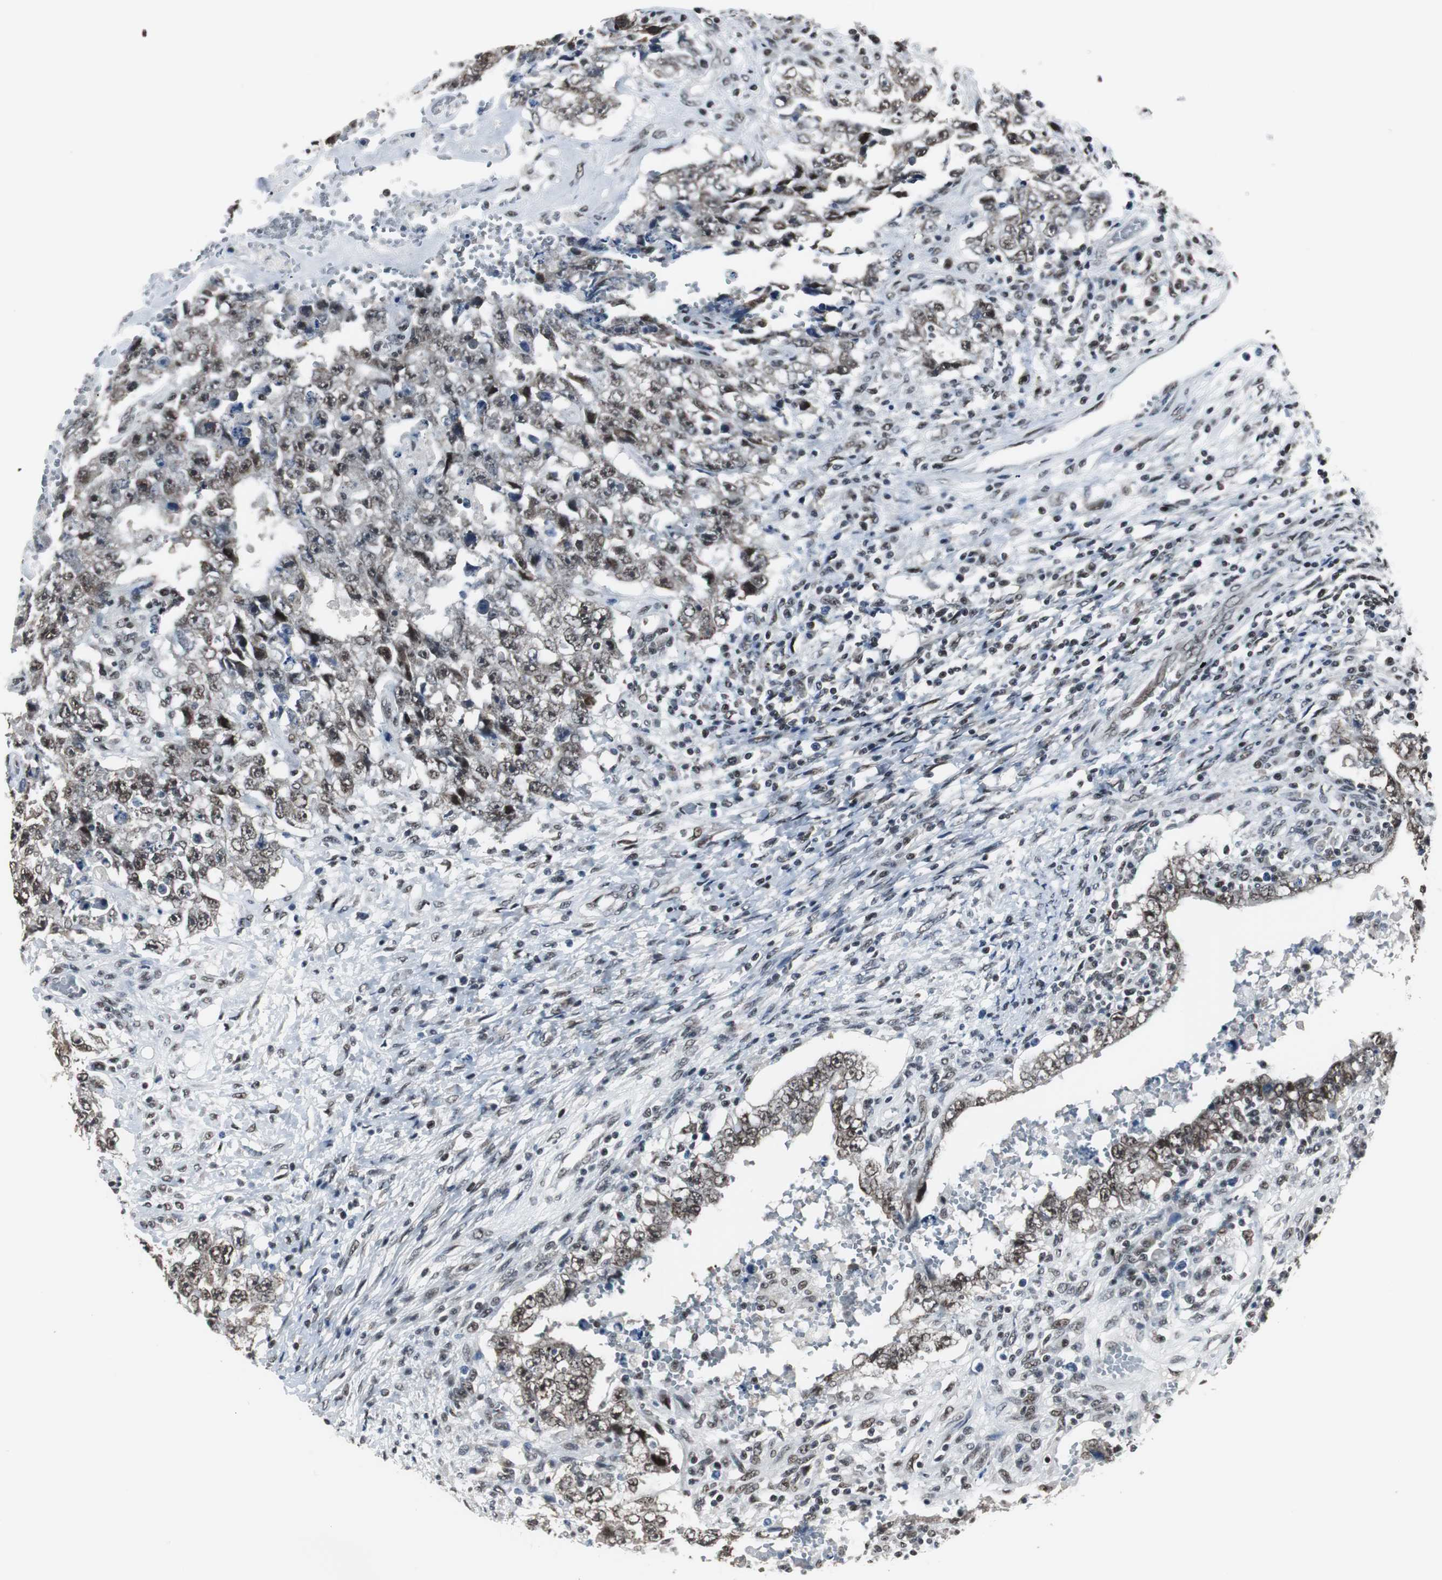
{"staining": {"intensity": "moderate", "quantity": ">75%", "location": "nuclear"}, "tissue": "testis cancer", "cell_type": "Tumor cells", "image_type": "cancer", "snomed": [{"axis": "morphology", "description": "Carcinoma, Embryonal, NOS"}, {"axis": "topography", "description": "Testis"}], "caption": "The immunohistochemical stain labels moderate nuclear expression in tumor cells of embryonal carcinoma (testis) tissue.", "gene": "CDK9", "patient": {"sex": "male", "age": 26}}